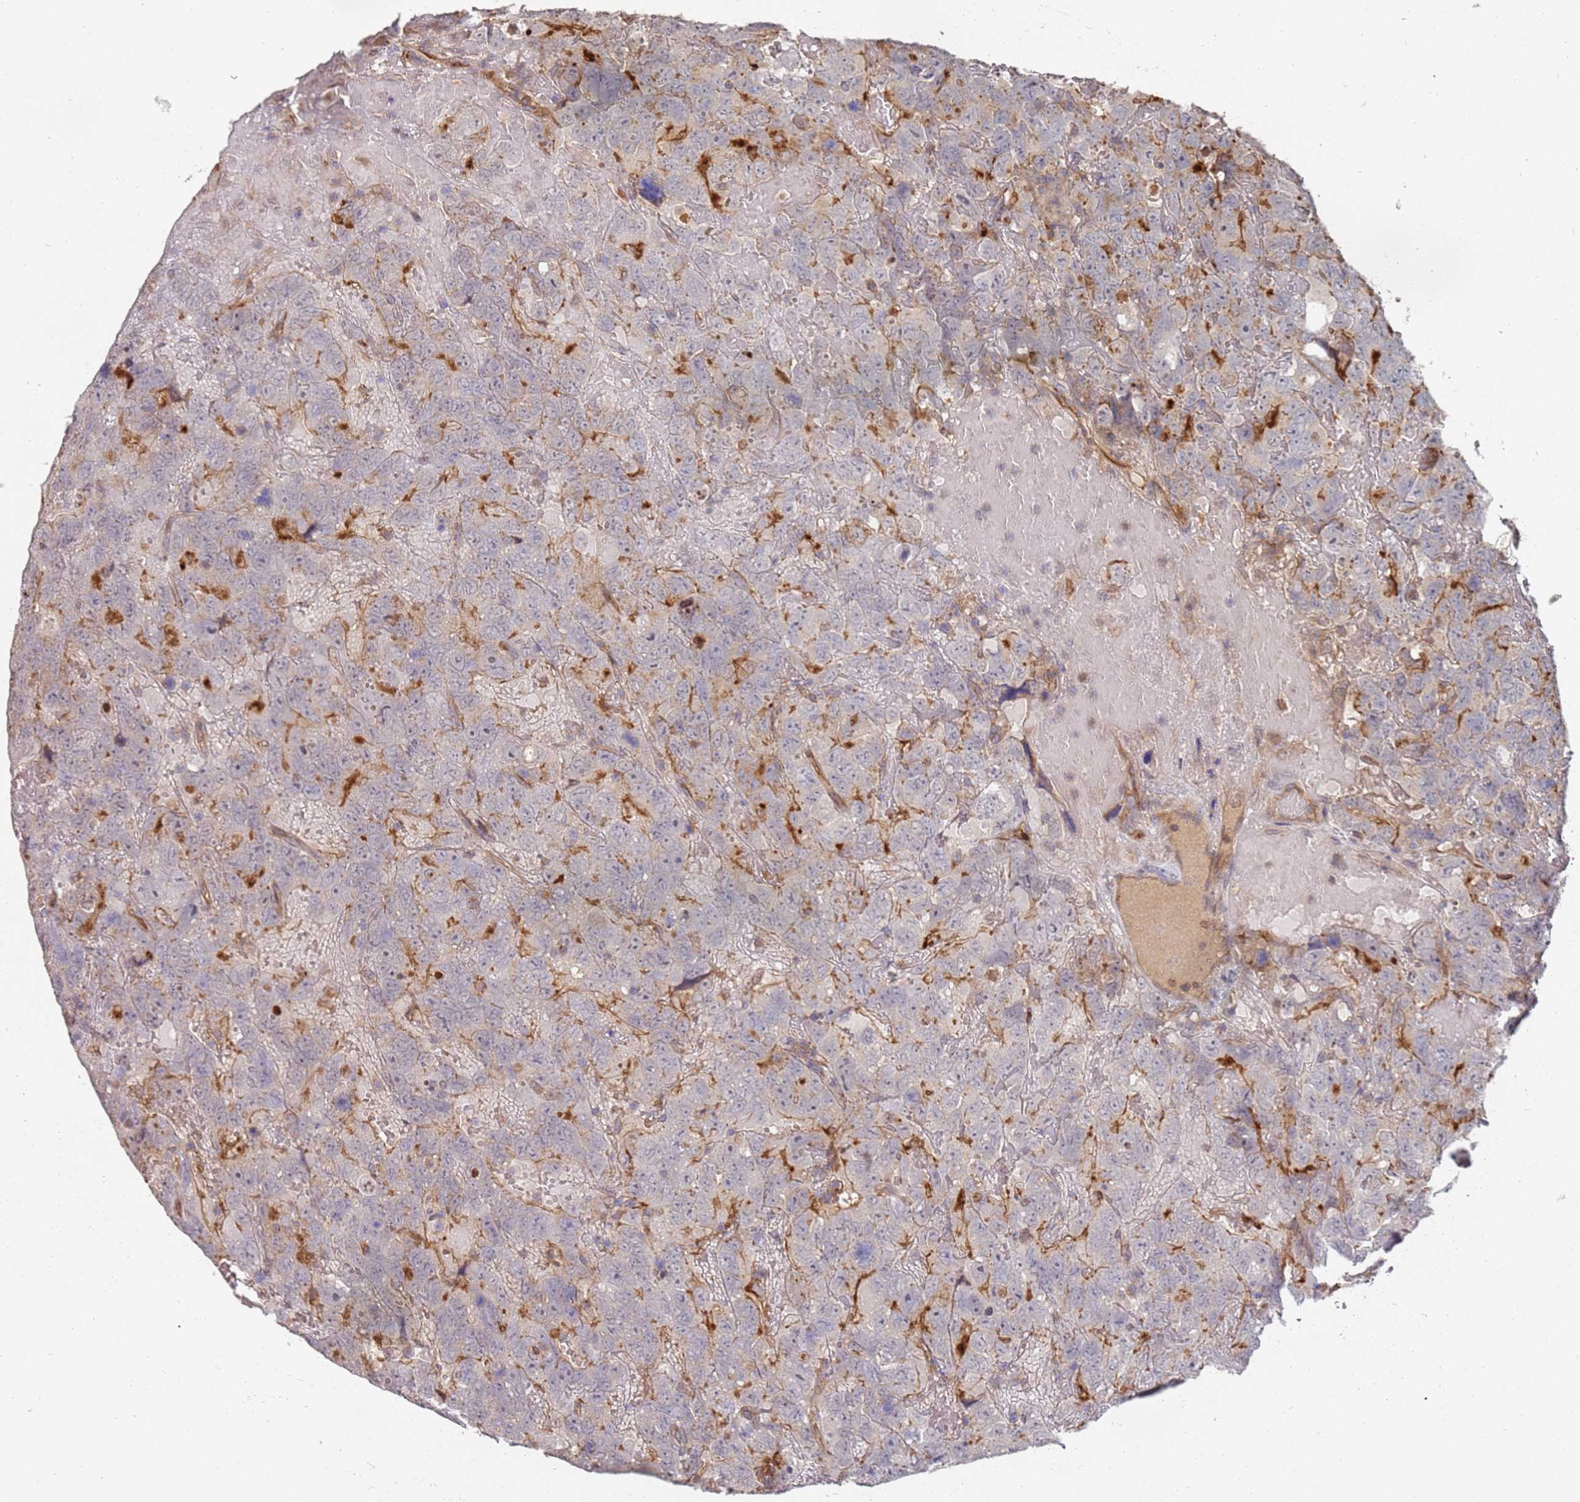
{"staining": {"intensity": "strong", "quantity": "<25%", "location": "cytoplasmic/membranous"}, "tissue": "testis cancer", "cell_type": "Tumor cells", "image_type": "cancer", "snomed": [{"axis": "morphology", "description": "Carcinoma, Embryonal, NOS"}, {"axis": "topography", "description": "Testis"}], "caption": "A brown stain labels strong cytoplasmic/membranous positivity of a protein in testis cancer (embryonal carcinoma) tumor cells.", "gene": "ABCB6", "patient": {"sex": "male", "age": 45}}